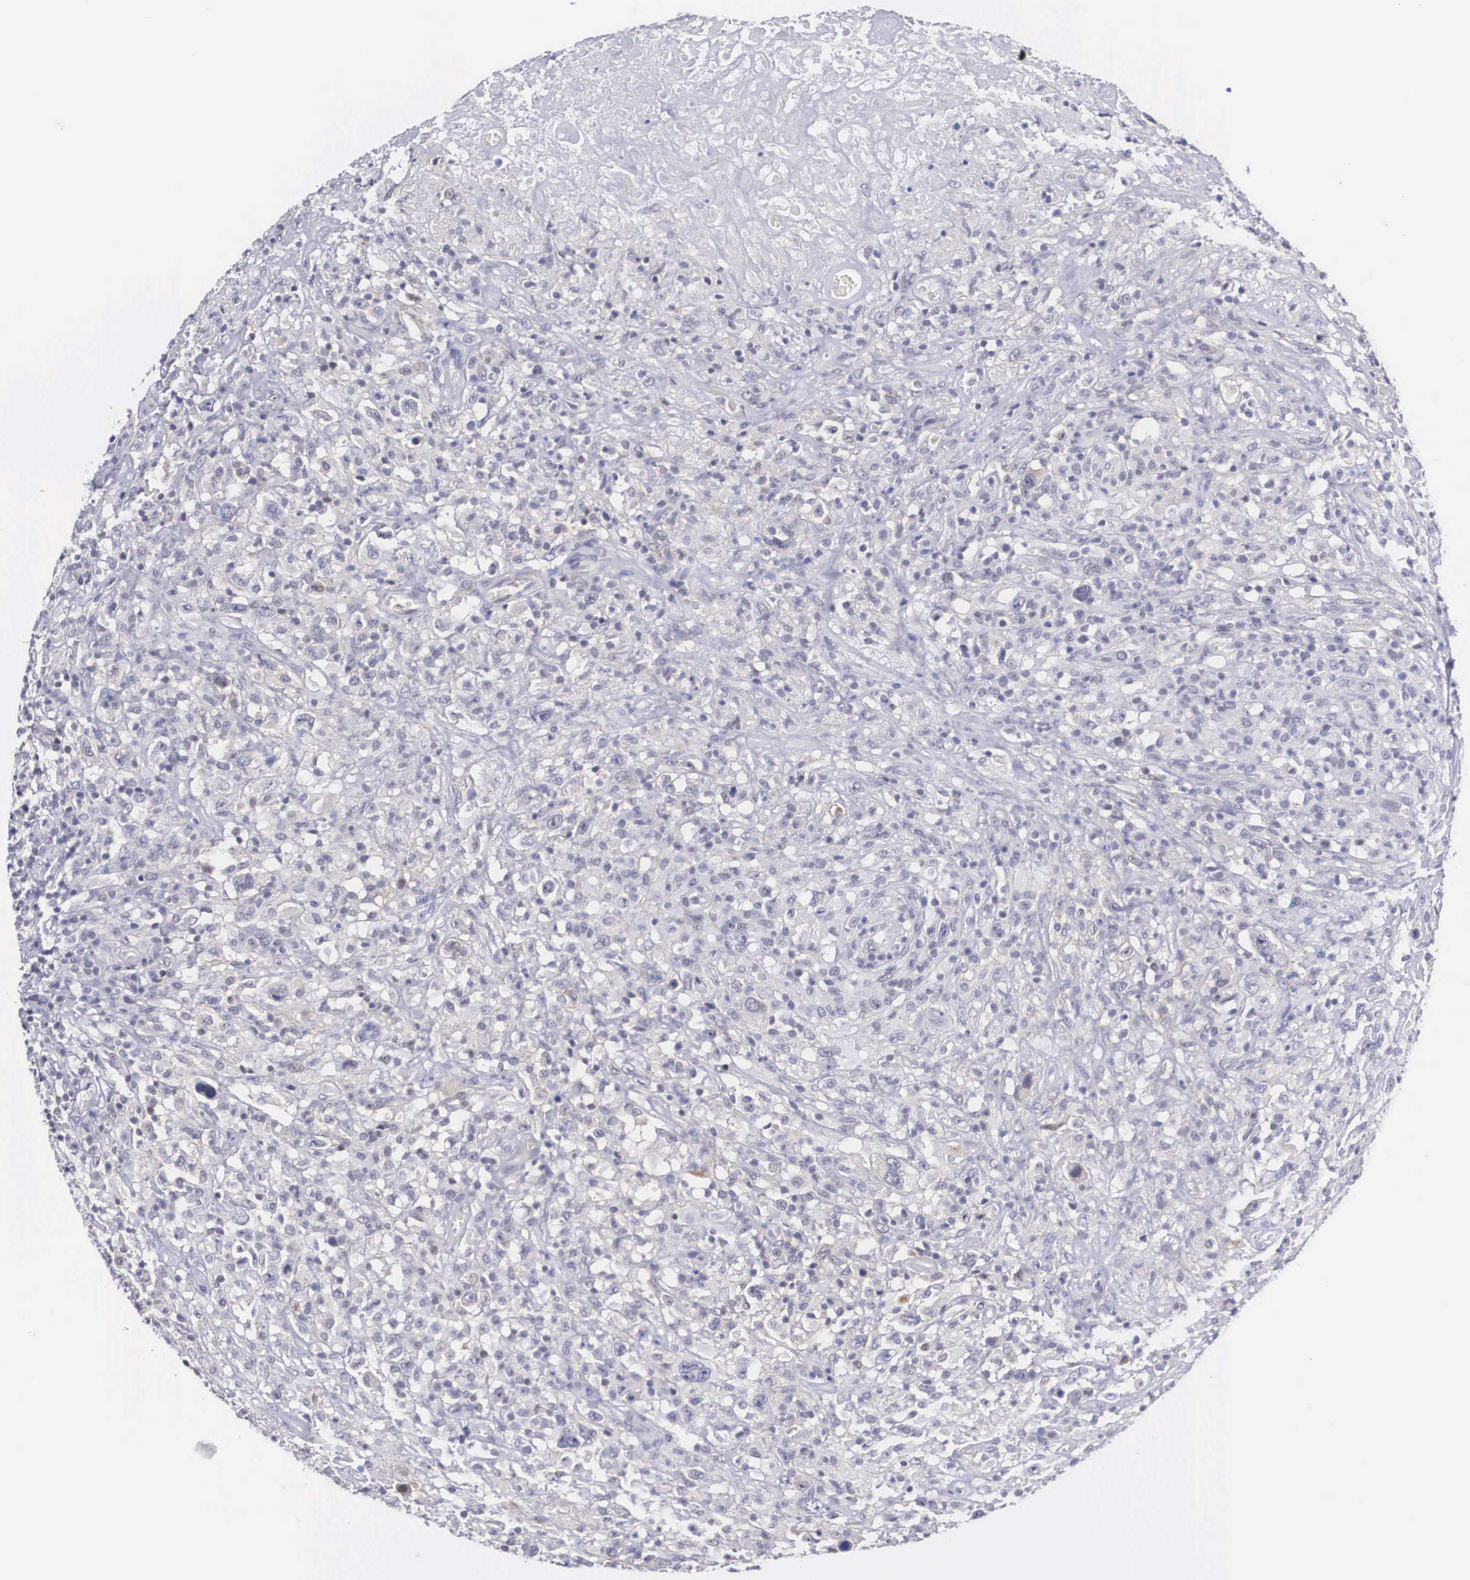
{"staining": {"intensity": "negative", "quantity": "none", "location": "none"}, "tissue": "lymphoma", "cell_type": "Tumor cells", "image_type": "cancer", "snomed": [{"axis": "morphology", "description": "Hodgkin's disease, NOS"}, {"axis": "topography", "description": "Lymph node"}], "caption": "There is no significant staining in tumor cells of lymphoma.", "gene": "NR4A2", "patient": {"sex": "male", "age": 46}}